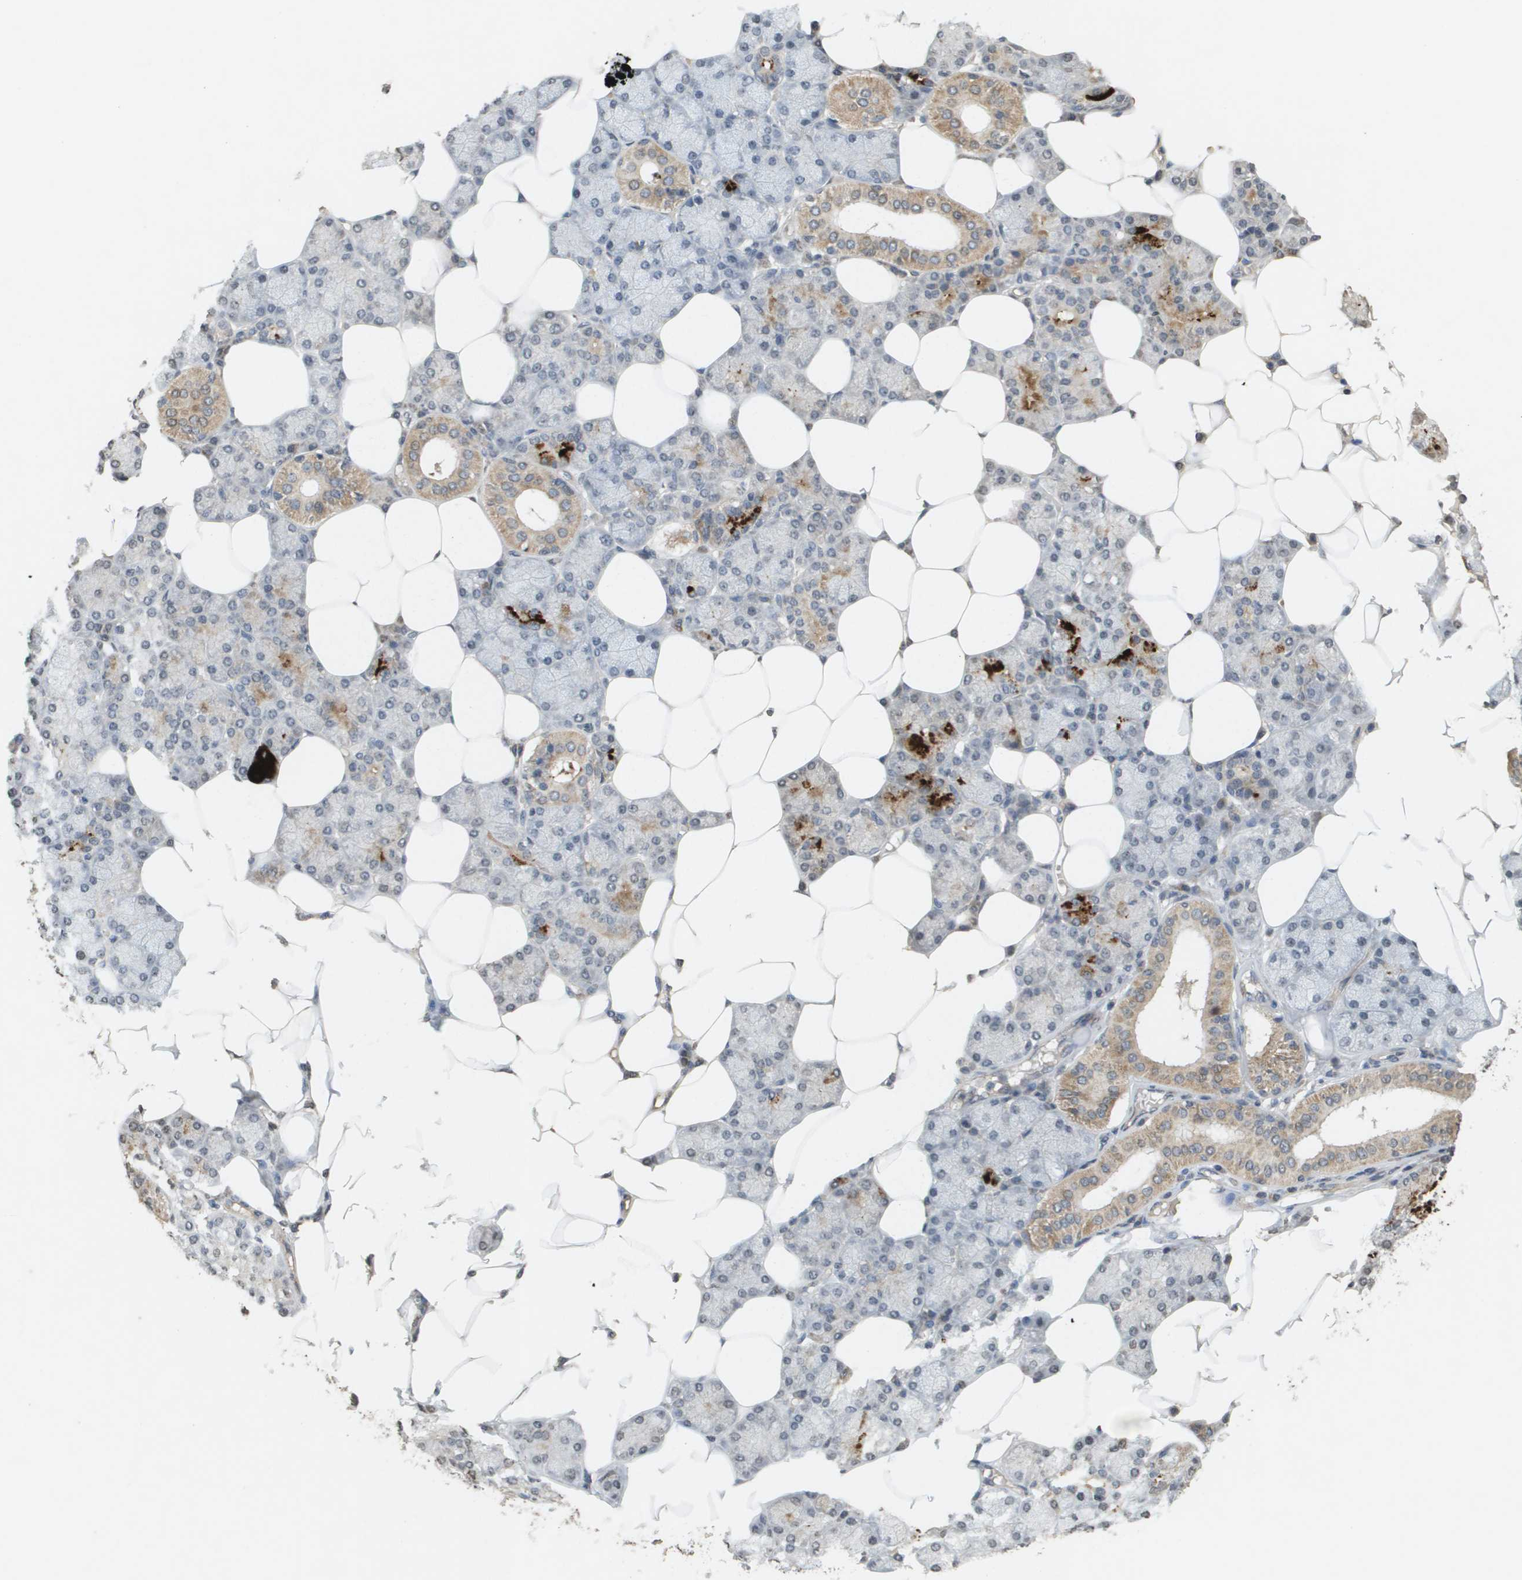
{"staining": {"intensity": "strong", "quantity": "25%-75%", "location": "cytoplasmic/membranous"}, "tissue": "salivary gland", "cell_type": "Glandular cells", "image_type": "normal", "snomed": [{"axis": "morphology", "description": "Normal tissue, NOS"}, {"axis": "topography", "description": "Salivary gland"}], "caption": "Protein staining shows strong cytoplasmic/membranous positivity in approximately 25%-75% of glandular cells in normal salivary gland.", "gene": "RAB21", "patient": {"sex": "male", "age": 62}}